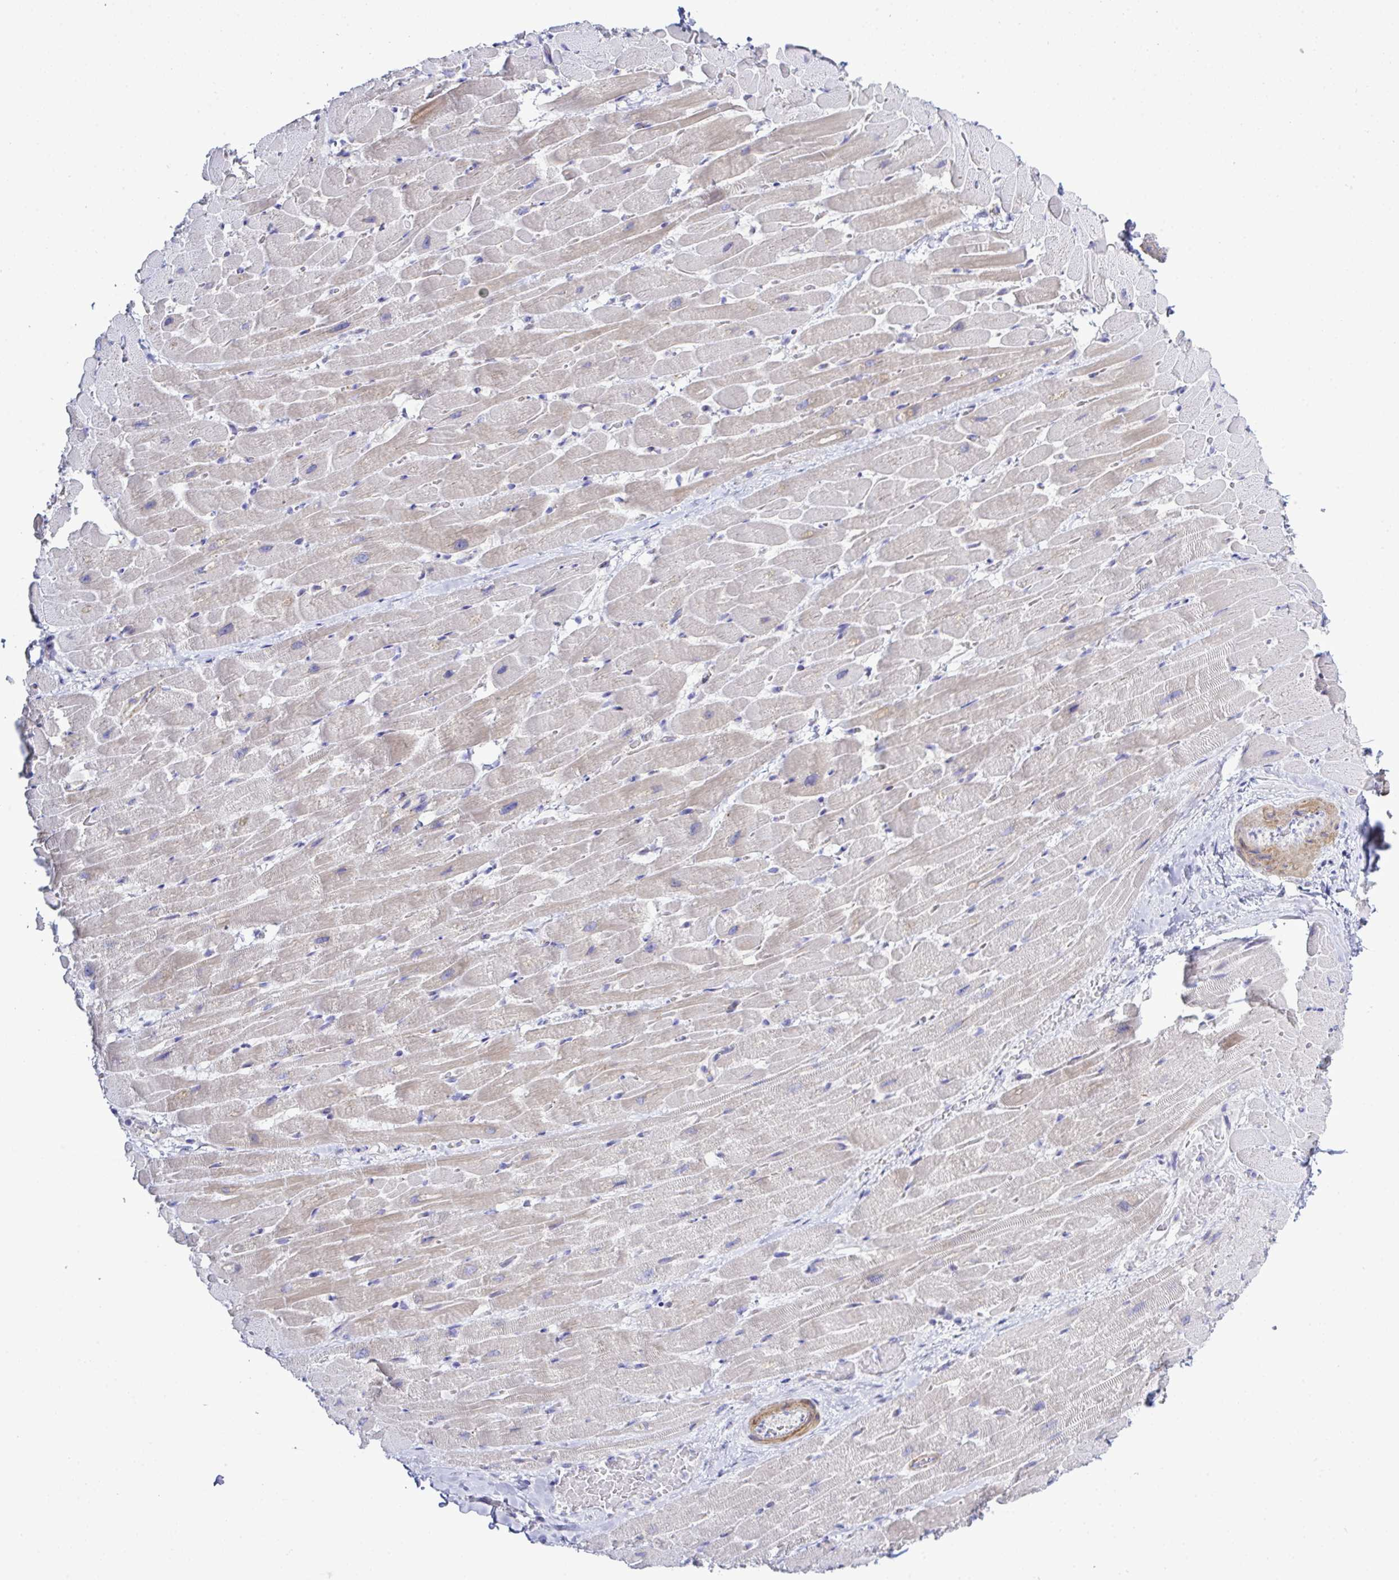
{"staining": {"intensity": "weak", "quantity": "25%-75%", "location": "cytoplasmic/membranous"}, "tissue": "heart muscle", "cell_type": "Cardiomyocytes", "image_type": "normal", "snomed": [{"axis": "morphology", "description": "Normal tissue, NOS"}, {"axis": "topography", "description": "Heart"}], "caption": "Cardiomyocytes show low levels of weak cytoplasmic/membranous expression in approximately 25%-75% of cells in normal heart muscle. (DAB IHC with brightfield microscopy, high magnification).", "gene": "MED11", "patient": {"sex": "male", "age": 37}}